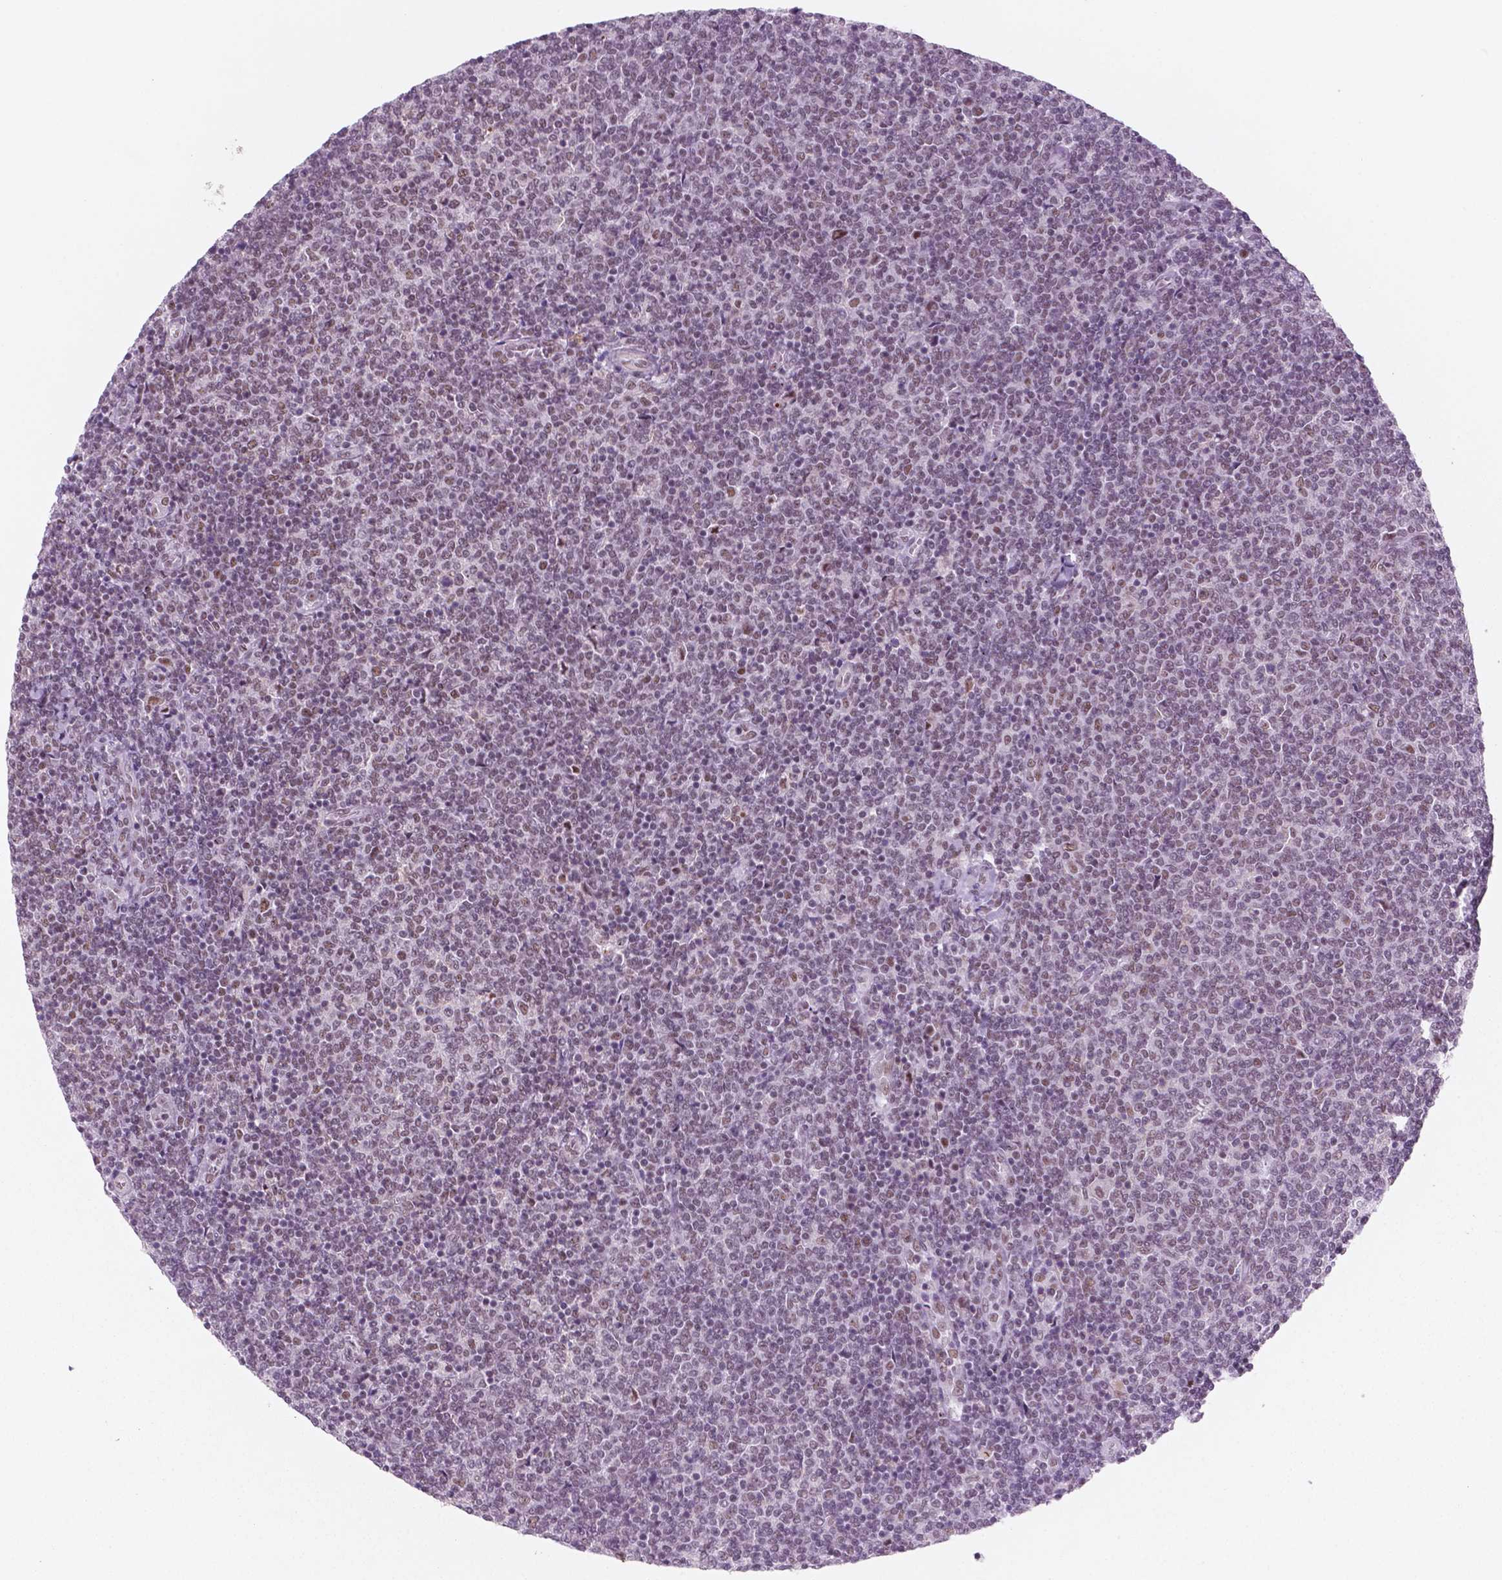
{"staining": {"intensity": "weak", "quantity": ">75%", "location": "nuclear"}, "tissue": "lymphoma", "cell_type": "Tumor cells", "image_type": "cancer", "snomed": [{"axis": "morphology", "description": "Malignant lymphoma, non-Hodgkin's type, Low grade"}, {"axis": "topography", "description": "Lymph node"}], "caption": "This histopathology image reveals low-grade malignant lymphoma, non-Hodgkin's type stained with IHC to label a protein in brown. The nuclear of tumor cells show weak positivity for the protein. Nuclei are counter-stained blue.", "gene": "CTR9", "patient": {"sex": "male", "age": 52}}